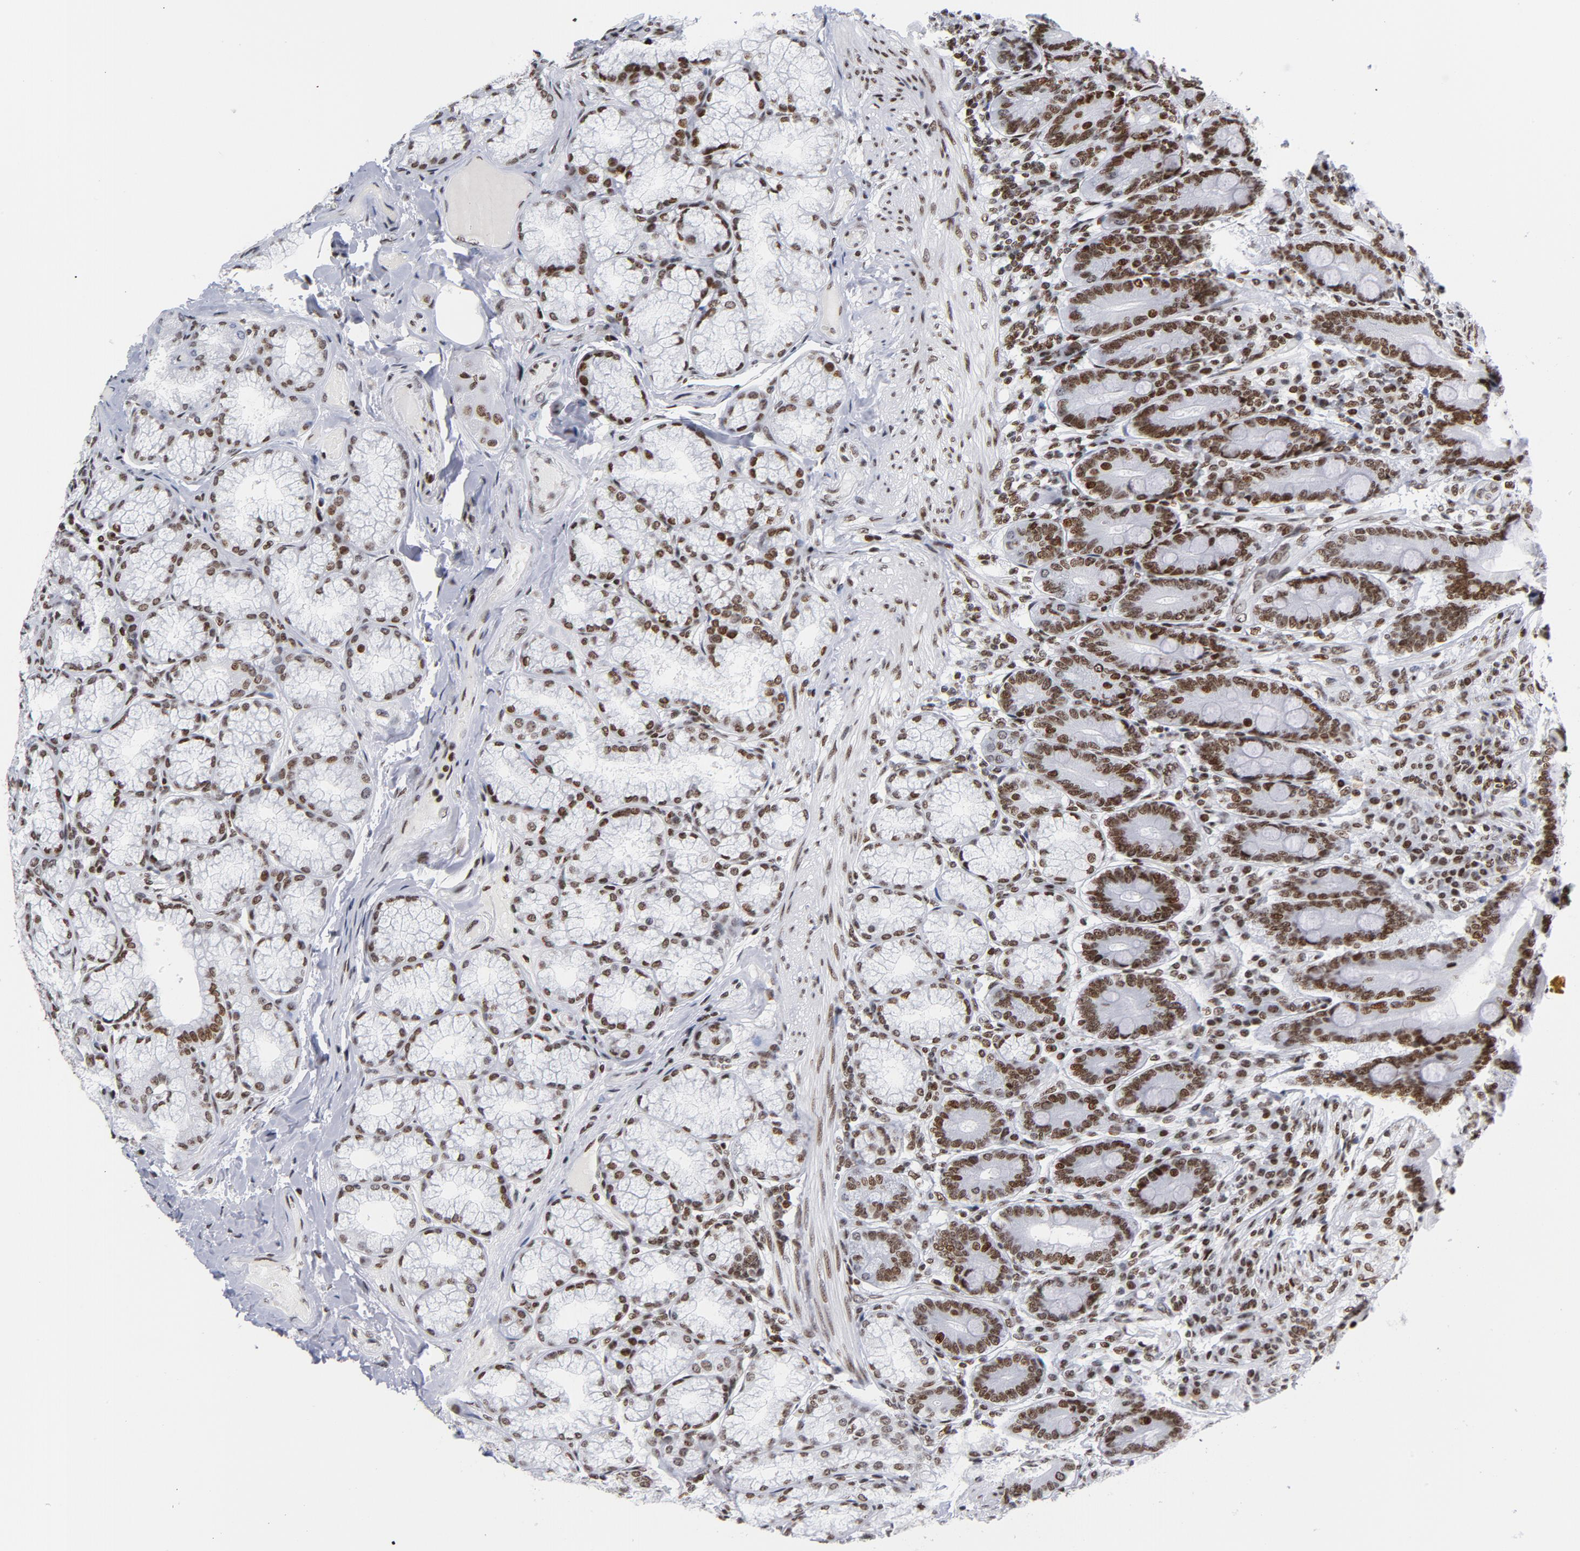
{"staining": {"intensity": "strong", "quantity": ">75%", "location": "nuclear"}, "tissue": "duodenum", "cell_type": "Glandular cells", "image_type": "normal", "snomed": [{"axis": "morphology", "description": "Normal tissue, NOS"}, {"axis": "topography", "description": "Duodenum"}], "caption": "Glandular cells show strong nuclear positivity in approximately >75% of cells in normal duodenum.", "gene": "TOP2B", "patient": {"sex": "female", "age": 64}}